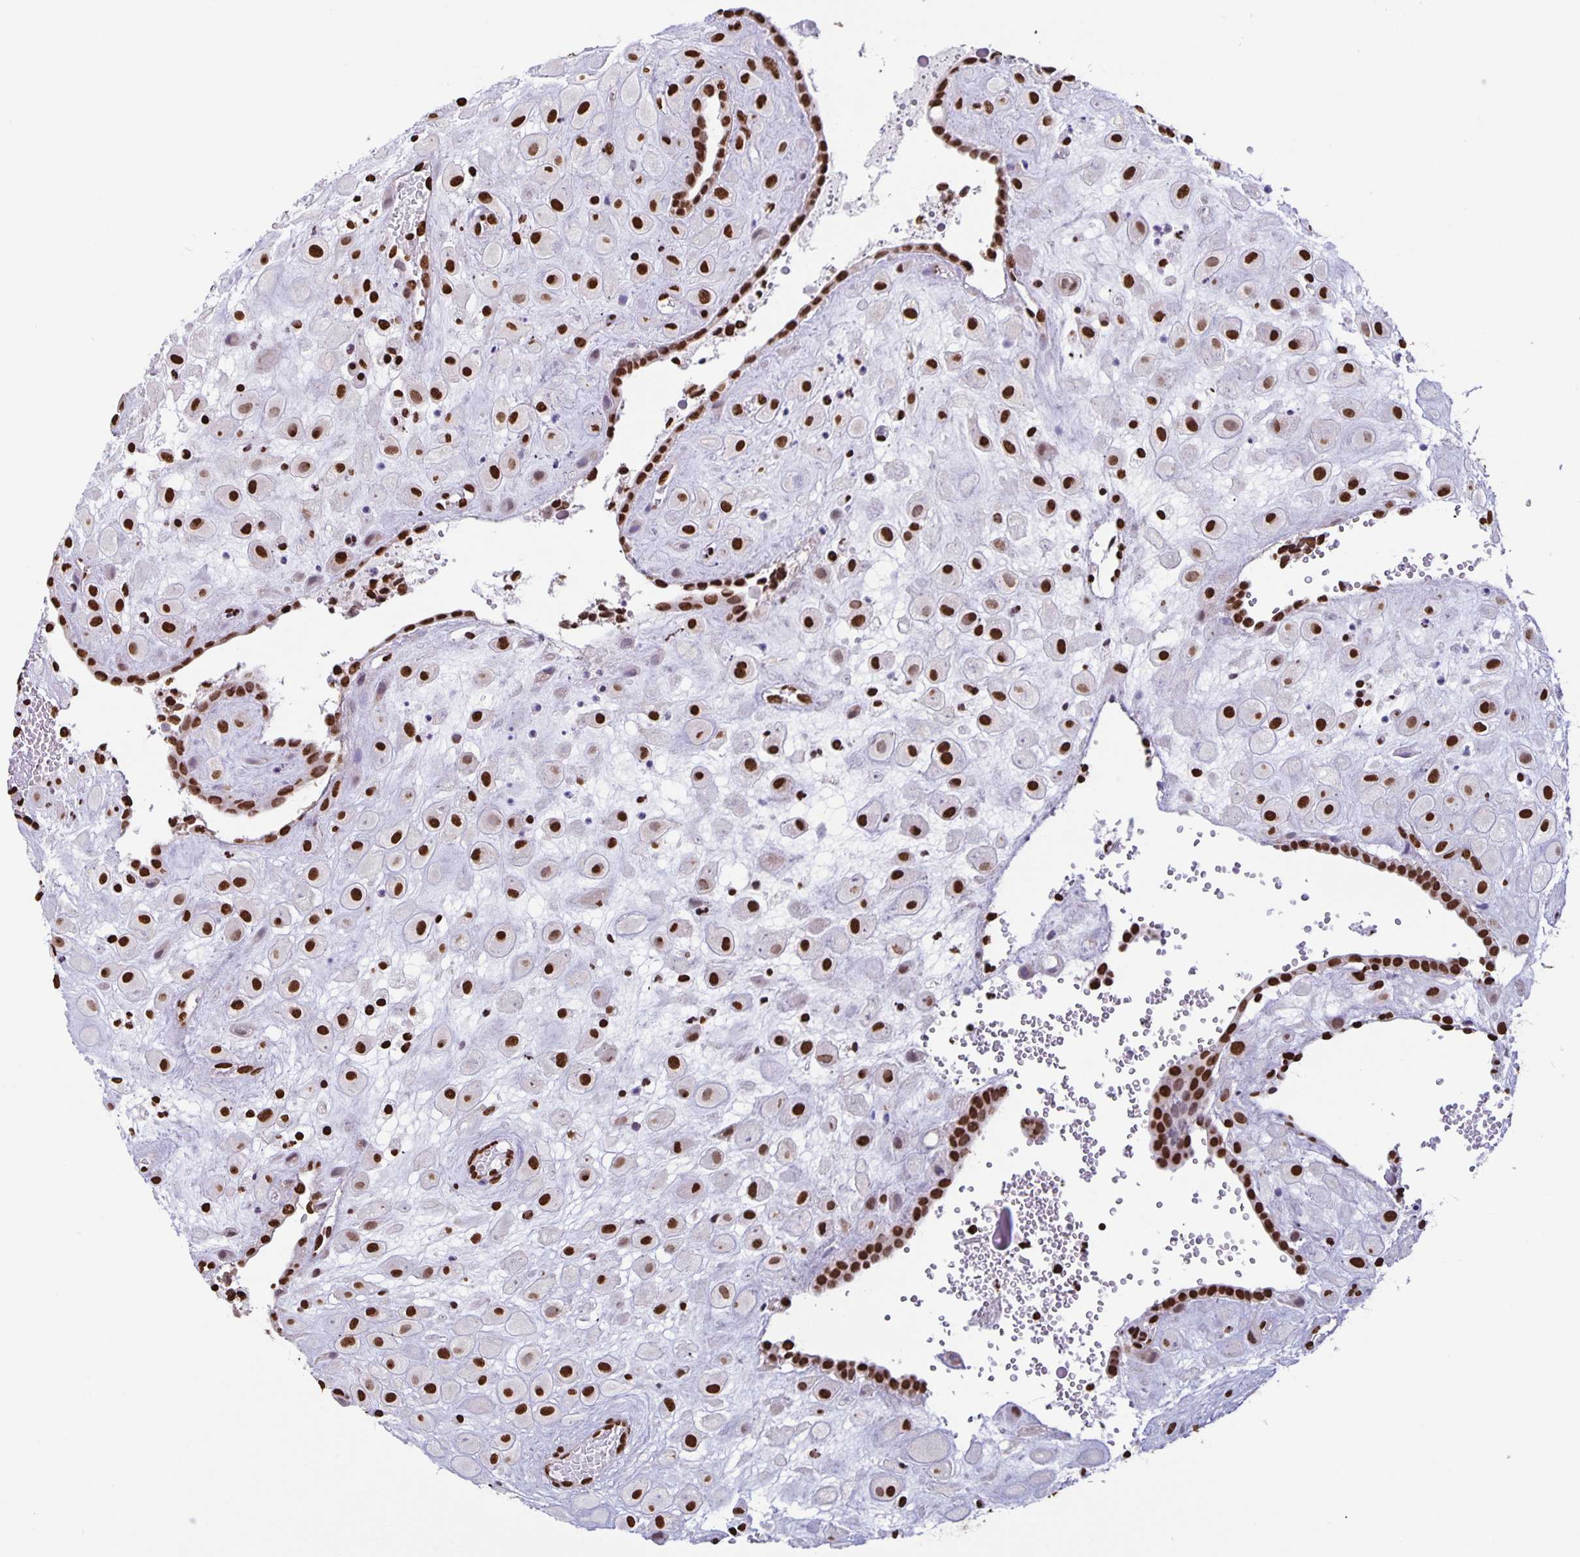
{"staining": {"intensity": "strong", "quantity": ">75%", "location": "nuclear"}, "tissue": "placenta", "cell_type": "Decidual cells", "image_type": "normal", "snomed": [{"axis": "morphology", "description": "Normal tissue, NOS"}, {"axis": "topography", "description": "Placenta"}], "caption": "Brown immunohistochemical staining in unremarkable human placenta displays strong nuclear positivity in about >75% of decidual cells. (brown staining indicates protein expression, while blue staining denotes nuclei).", "gene": "DUT", "patient": {"sex": "female", "age": 24}}